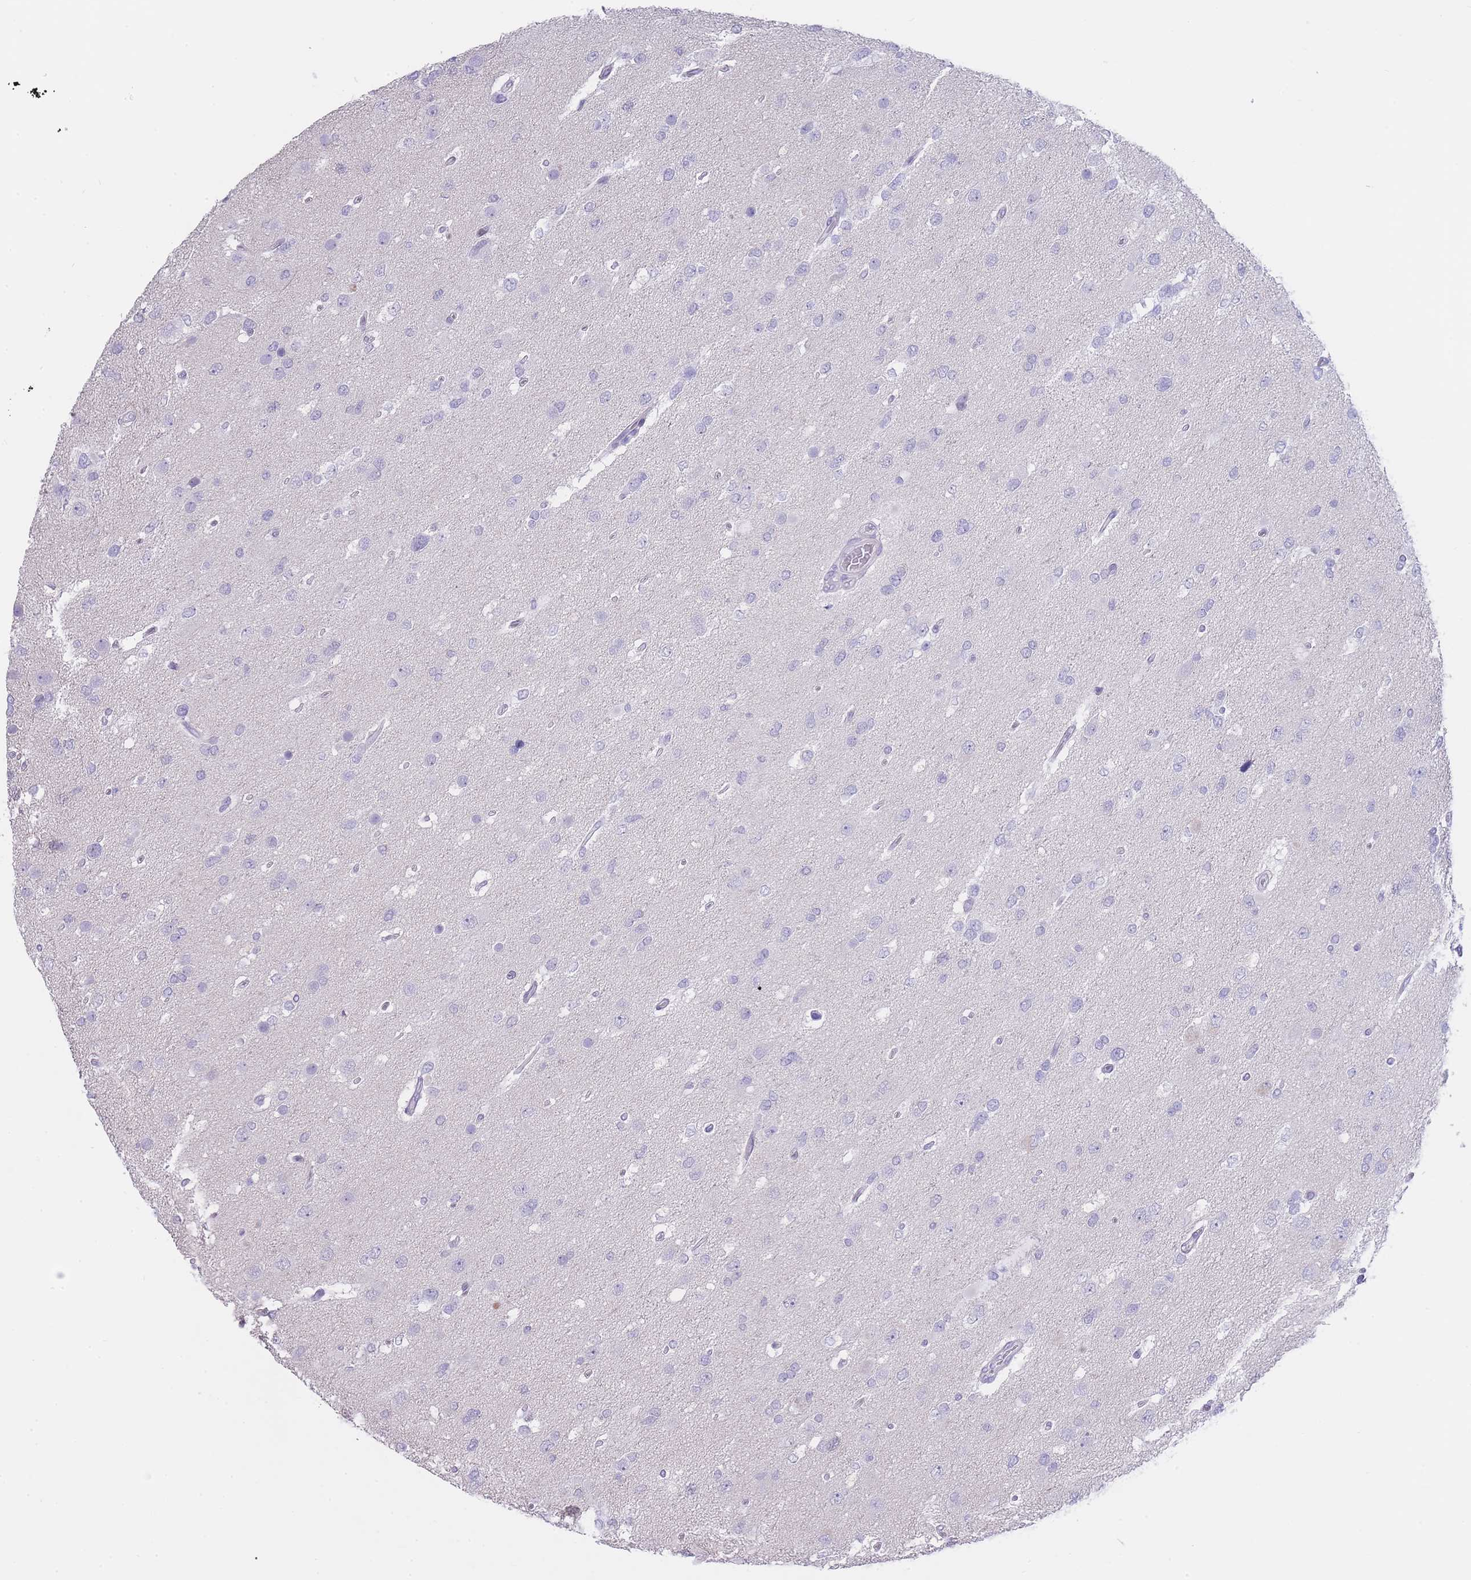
{"staining": {"intensity": "negative", "quantity": "none", "location": "none"}, "tissue": "glioma", "cell_type": "Tumor cells", "image_type": "cancer", "snomed": [{"axis": "morphology", "description": "Glioma, malignant, High grade"}, {"axis": "topography", "description": "Brain"}], "caption": "IHC photomicrograph of neoplastic tissue: human glioma stained with DAB (3,3'-diaminobenzidine) reveals no significant protein positivity in tumor cells. The staining was performed using DAB to visualize the protein expression in brown, while the nuclei were stained in blue with hematoxylin (Magnification: 20x).", "gene": "CD37", "patient": {"sex": "male", "age": 53}}